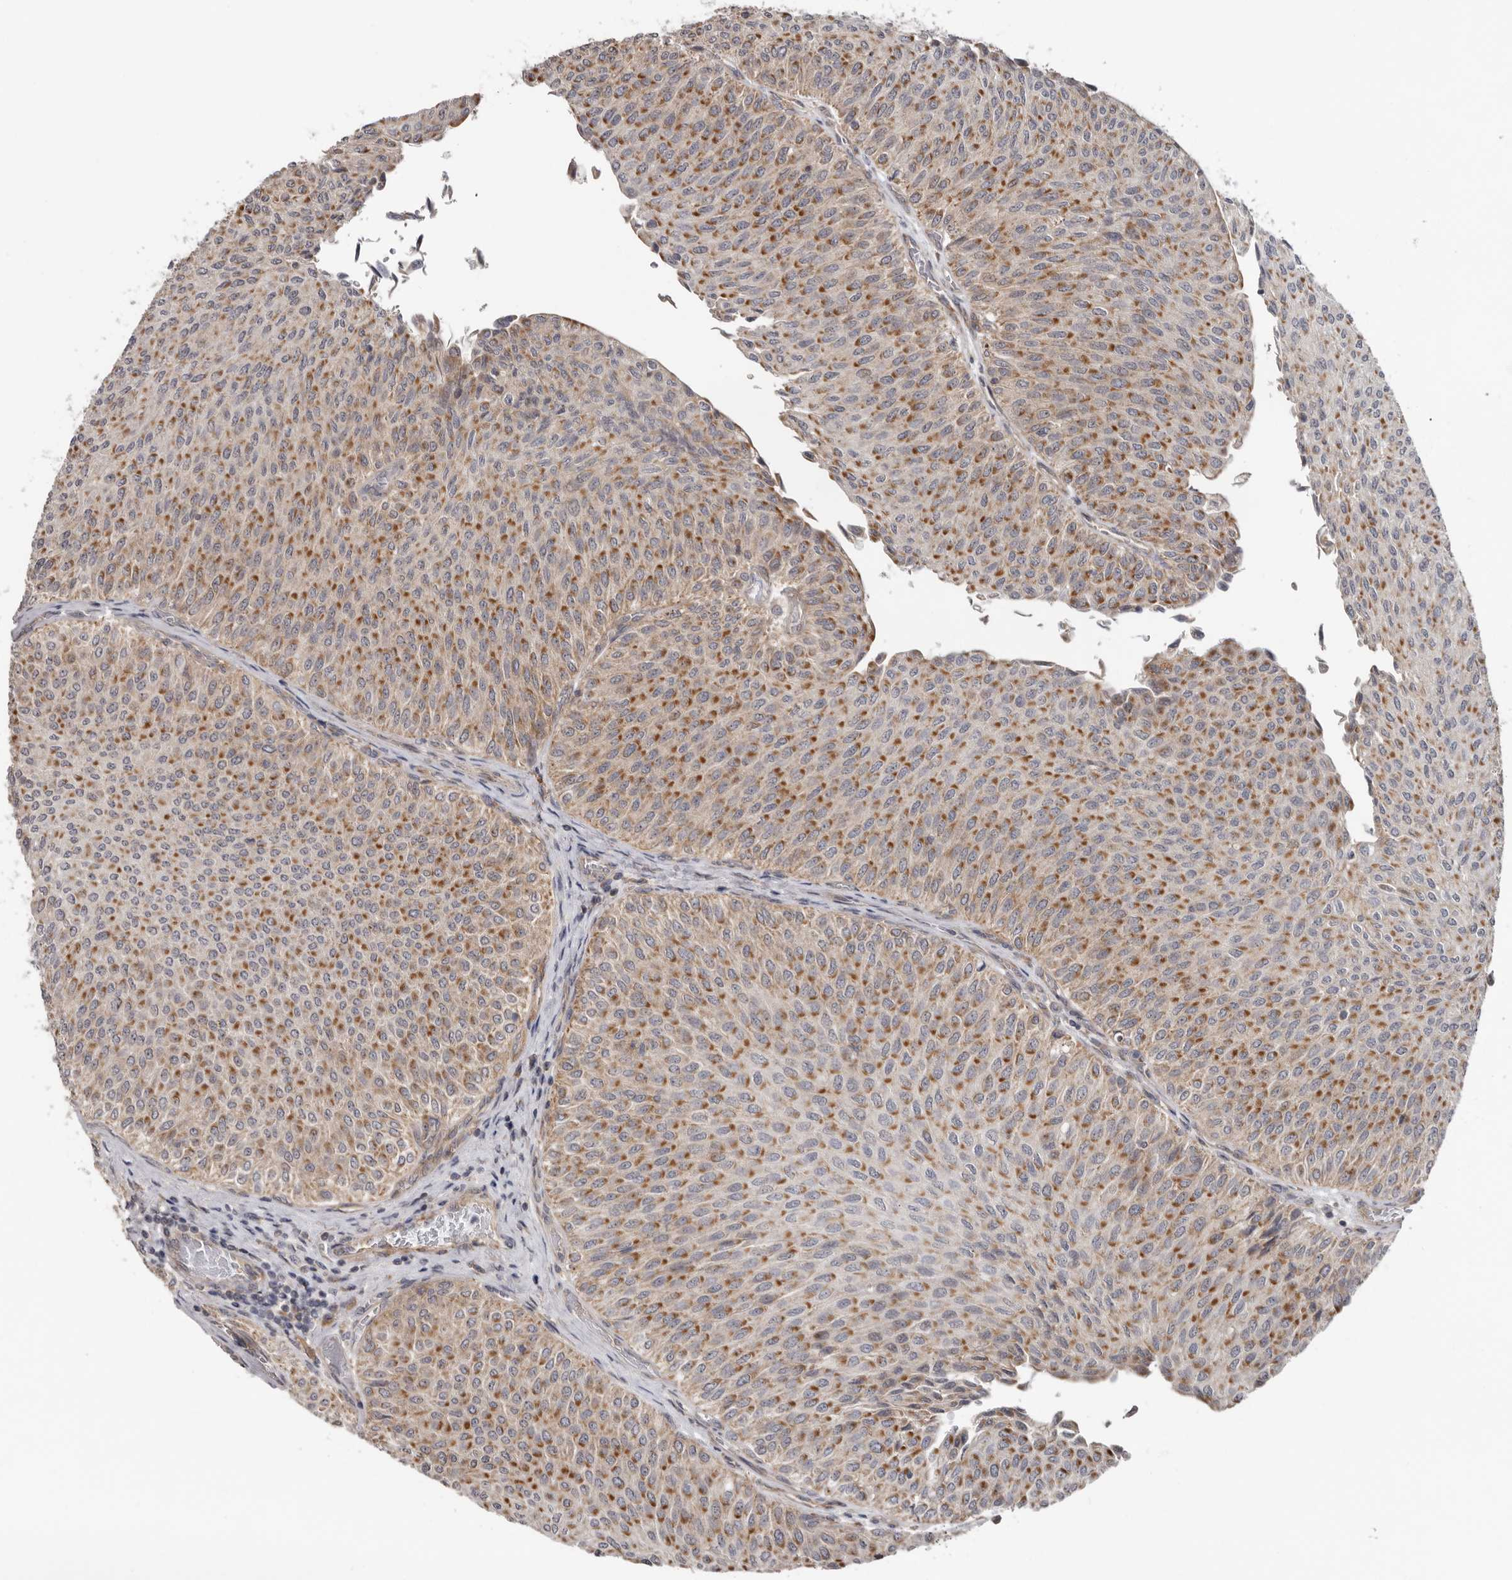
{"staining": {"intensity": "moderate", "quantity": ">75%", "location": "cytoplasmic/membranous"}, "tissue": "urothelial cancer", "cell_type": "Tumor cells", "image_type": "cancer", "snomed": [{"axis": "morphology", "description": "Urothelial carcinoma, Low grade"}, {"axis": "topography", "description": "Urinary bladder"}], "caption": "DAB (3,3'-diaminobenzidine) immunohistochemical staining of human low-grade urothelial carcinoma exhibits moderate cytoplasmic/membranous protein staining in about >75% of tumor cells.", "gene": "BAD", "patient": {"sex": "male", "age": 78}}